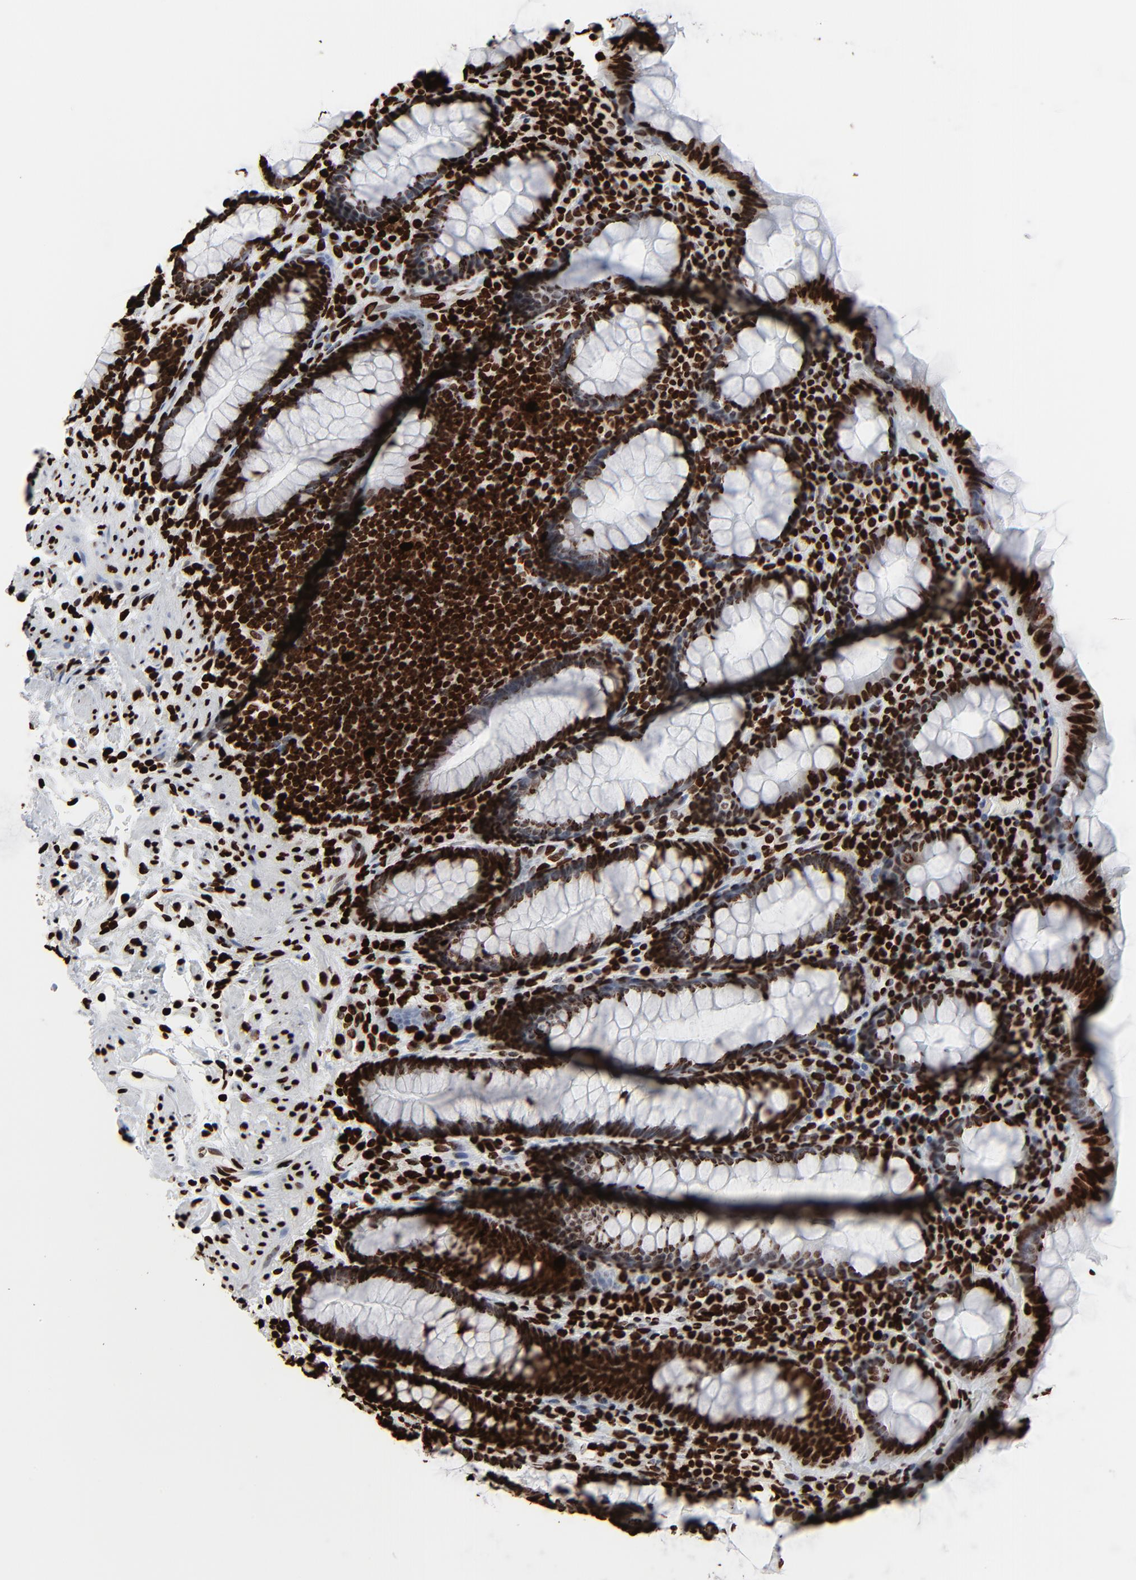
{"staining": {"intensity": "strong", "quantity": ">75%", "location": "nuclear"}, "tissue": "rectum", "cell_type": "Glandular cells", "image_type": "normal", "snomed": [{"axis": "morphology", "description": "Normal tissue, NOS"}, {"axis": "topography", "description": "Rectum"}], "caption": "Brown immunohistochemical staining in benign rectum exhibits strong nuclear expression in approximately >75% of glandular cells. The staining was performed using DAB (3,3'-diaminobenzidine), with brown indicating positive protein expression. Nuclei are stained blue with hematoxylin.", "gene": "H3", "patient": {"sex": "male", "age": 92}}